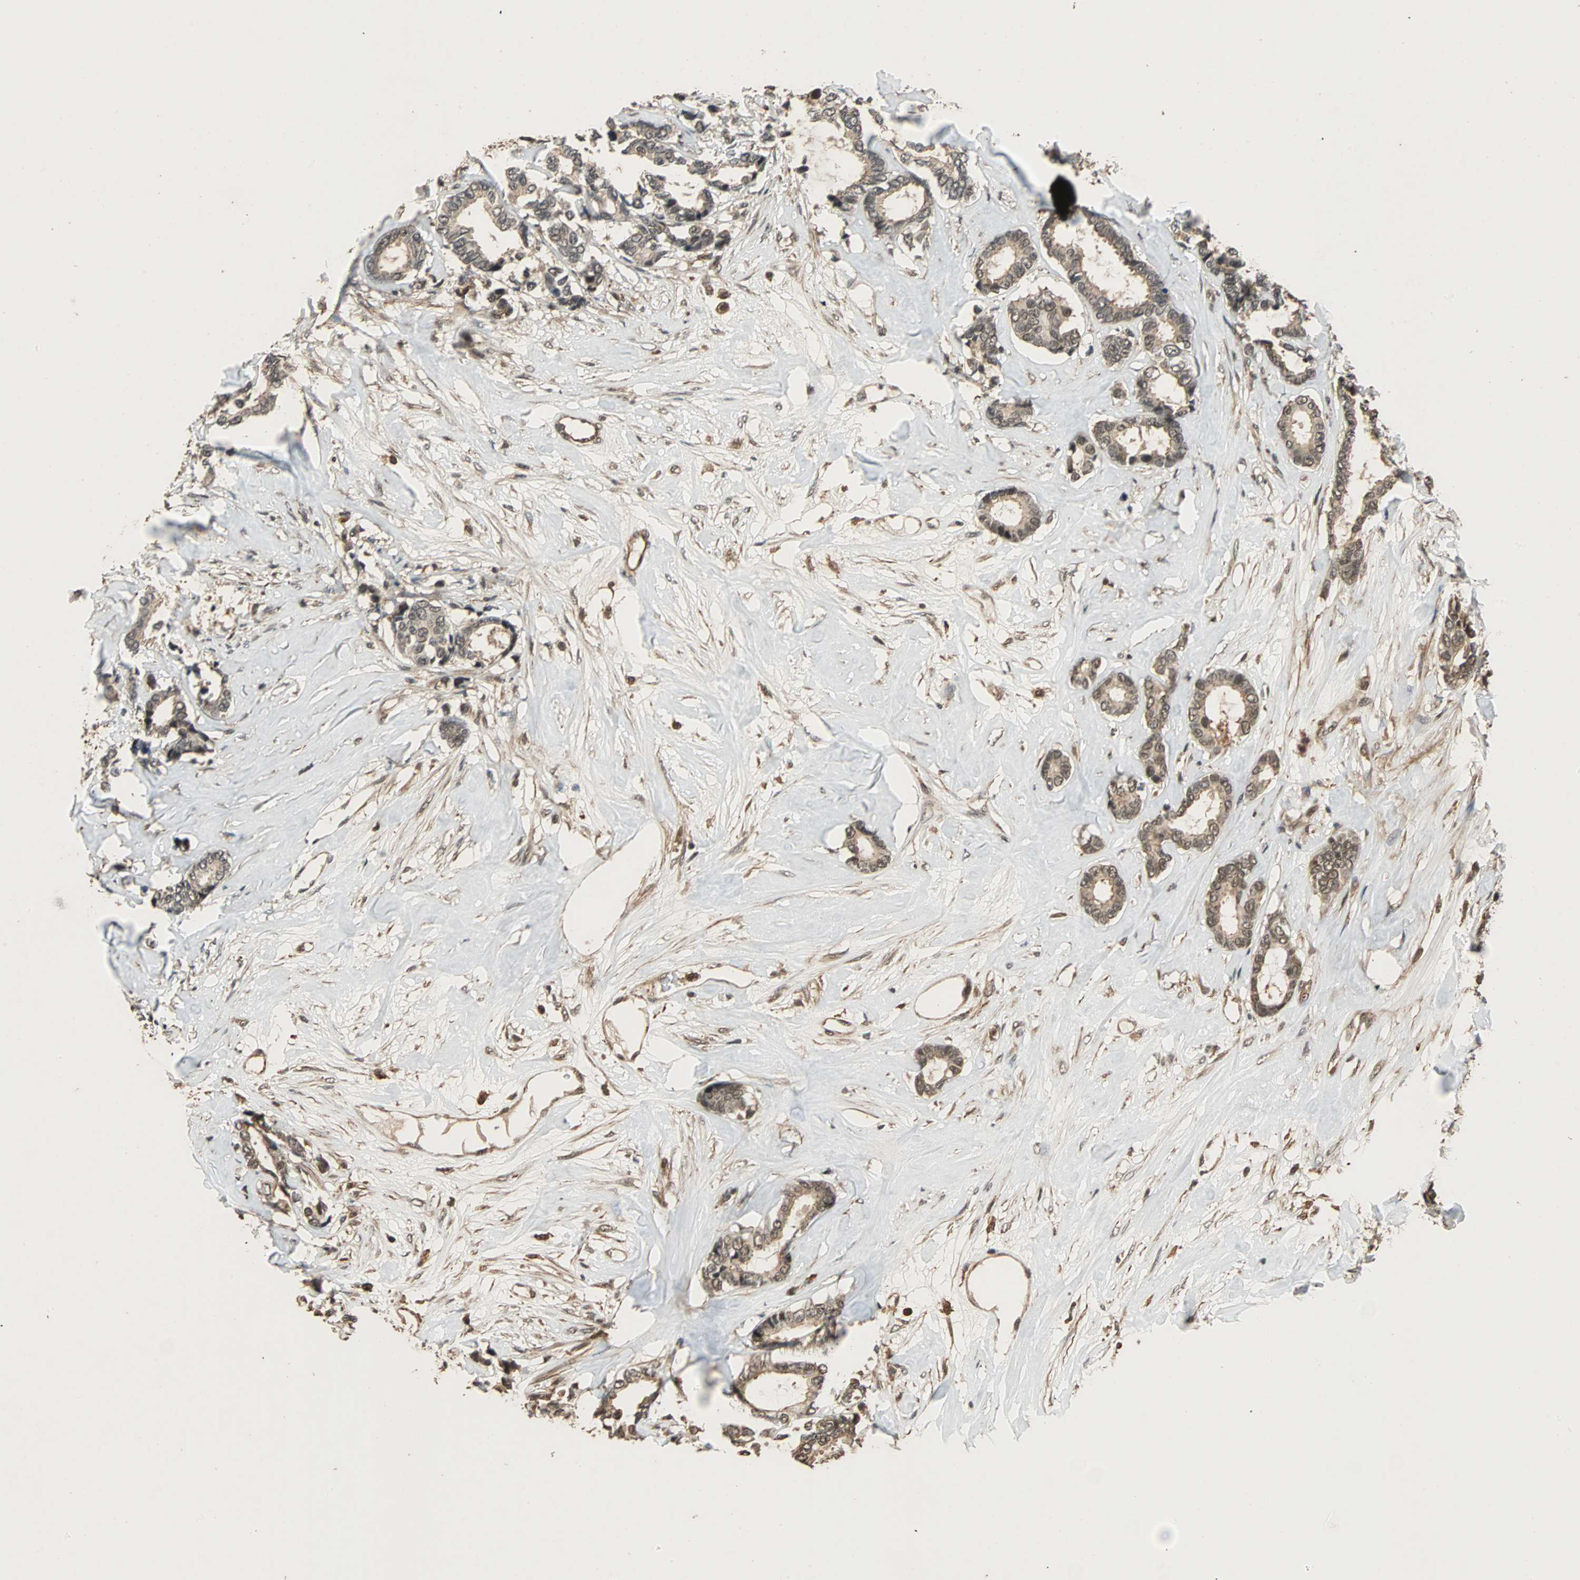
{"staining": {"intensity": "moderate", "quantity": ">75%", "location": "cytoplasmic/membranous,nuclear"}, "tissue": "breast cancer", "cell_type": "Tumor cells", "image_type": "cancer", "snomed": [{"axis": "morphology", "description": "Duct carcinoma"}, {"axis": "topography", "description": "Breast"}], "caption": "Breast invasive ductal carcinoma stained with IHC shows moderate cytoplasmic/membranous and nuclear positivity in about >75% of tumor cells. (IHC, brightfield microscopy, high magnification).", "gene": "CDC5L", "patient": {"sex": "female", "age": 87}}